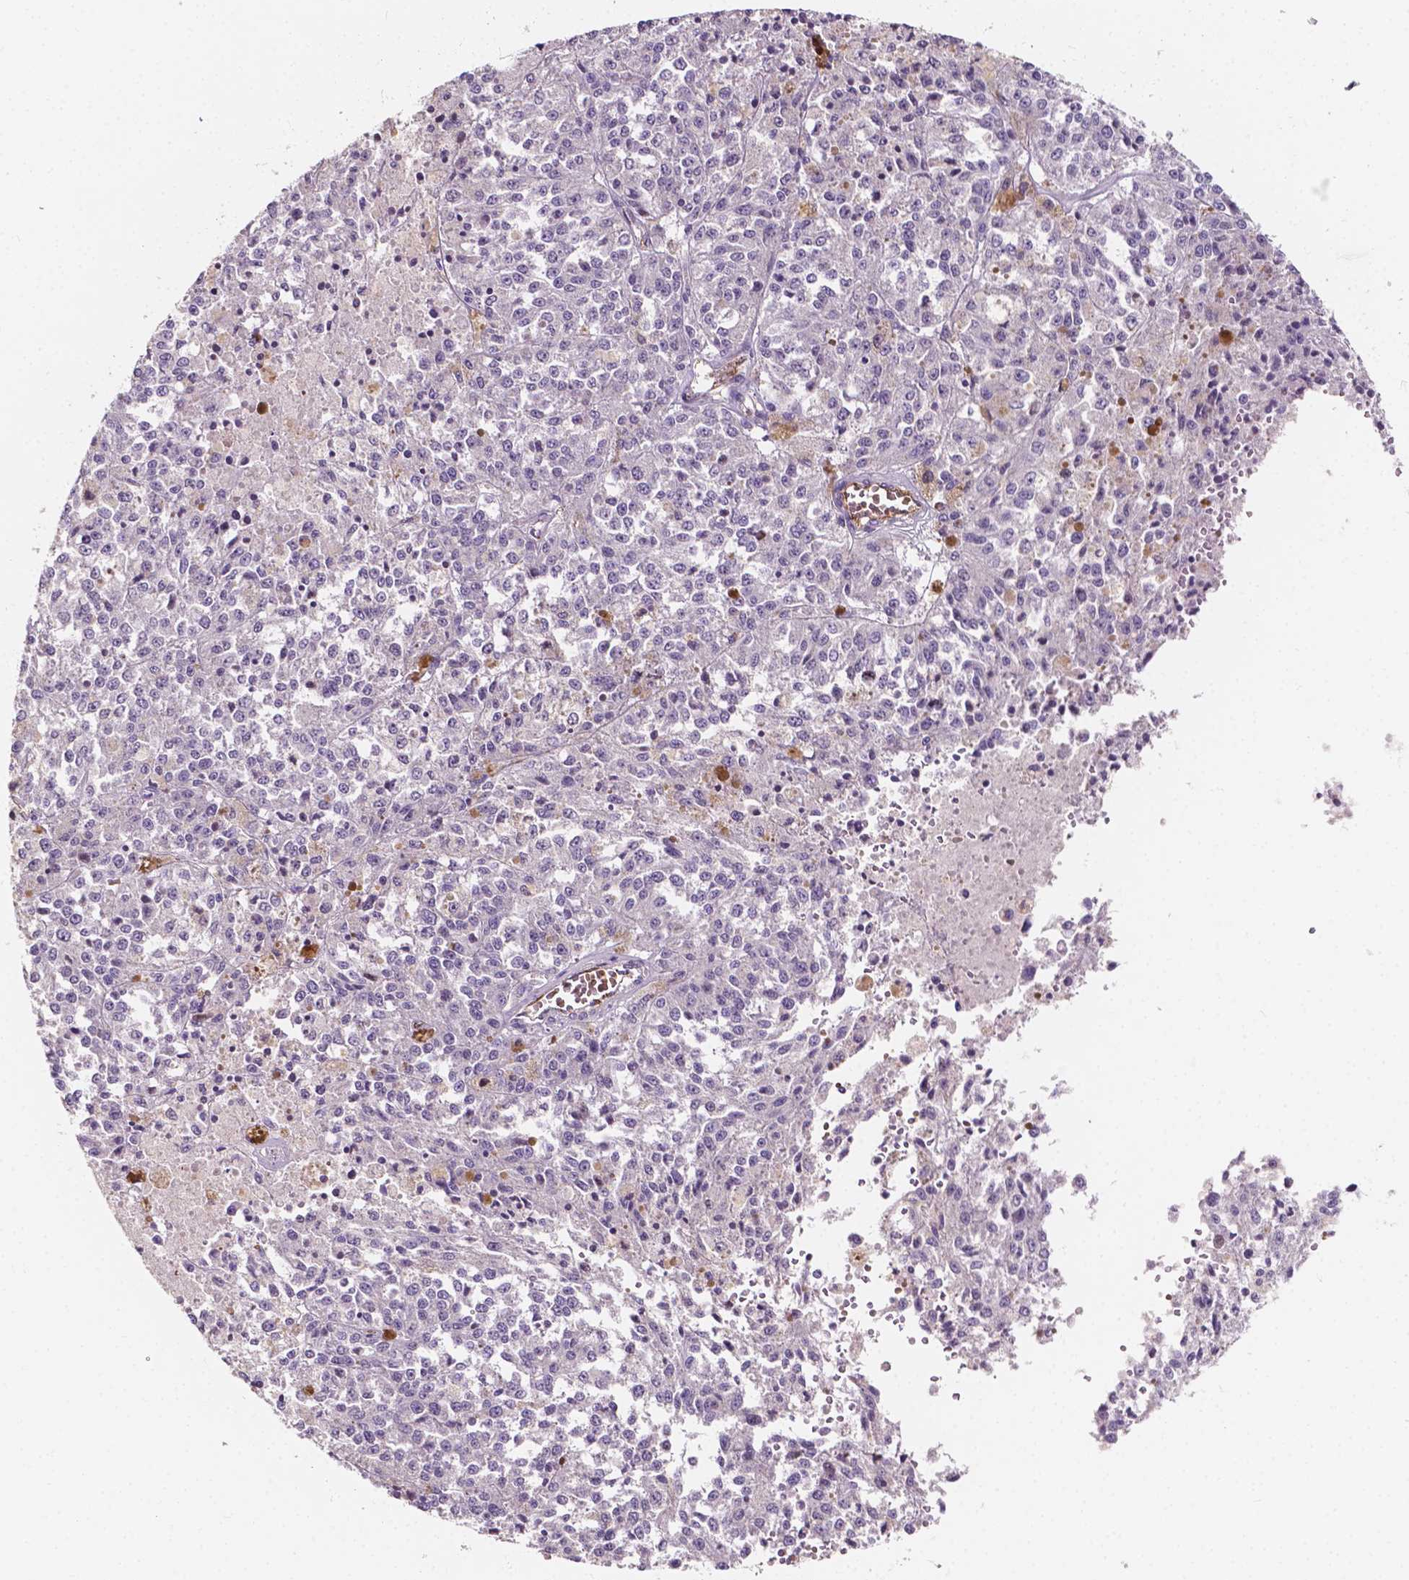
{"staining": {"intensity": "negative", "quantity": "none", "location": "none"}, "tissue": "melanoma", "cell_type": "Tumor cells", "image_type": "cancer", "snomed": [{"axis": "morphology", "description": "Malignant melanoma, Metastatic site"}, {"axis": "topography", "description": "Lymph node"}], "caption": "Human melanoma stained for a protein using immunohistochemistry demonstrates no staining in tumor cells.", "gene": "SLC22A4", "patient": {"sex": "female", "age": 64}}